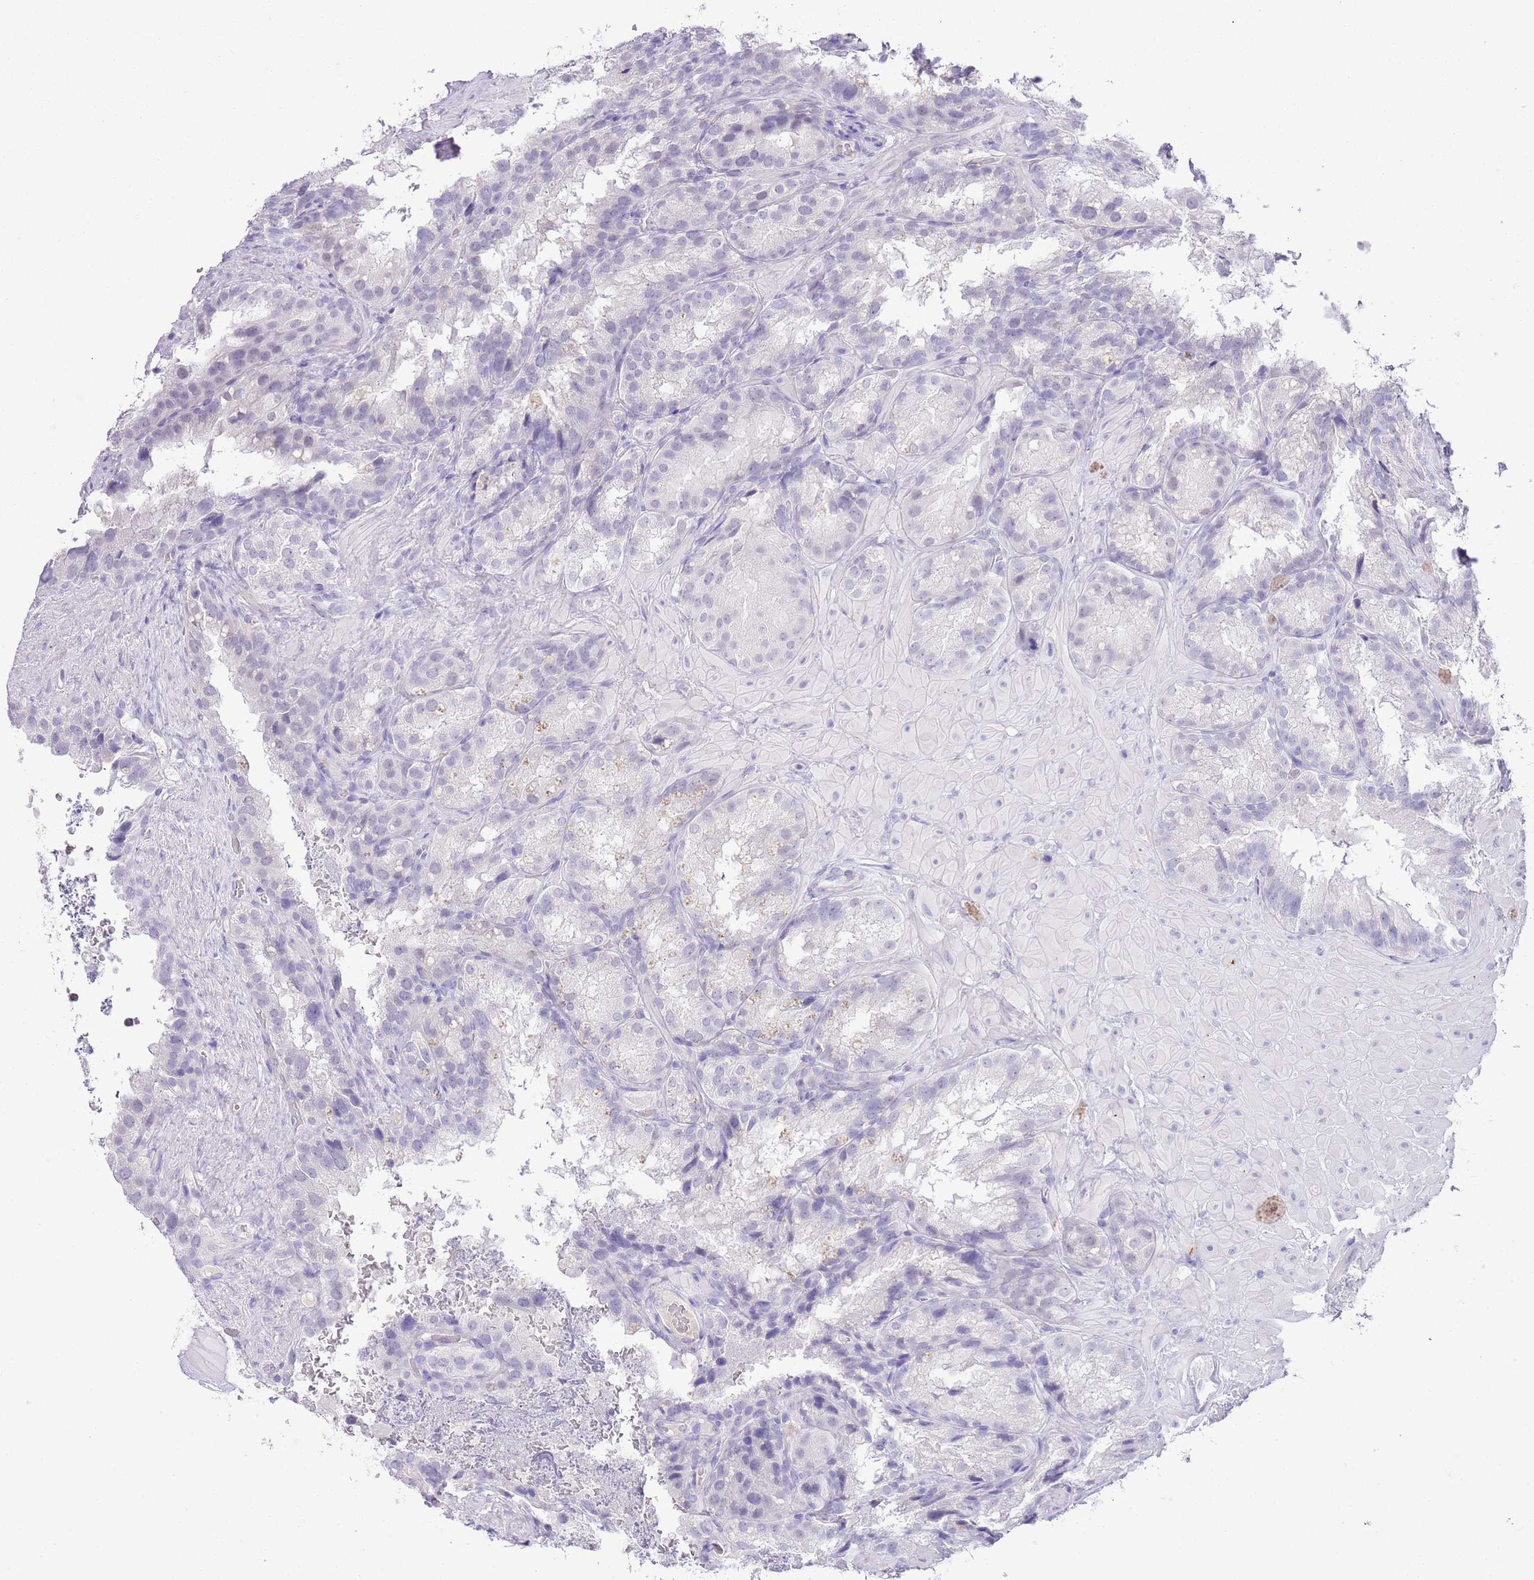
{"staining": {"intensity": "negative", "quantity": "none", "location": "none"}, "tissue": "seminal vesicle", "cell_type": "Glandular cells", "image_type": "normal", "snomed": [{"axis": "morphology", "description": "Normal tissue, NOS"}, {"axis": "topography", "description": "Seminal veicle"}], "caption": "Immunohistochemistry of normal seminal vesicle demonstrates no staining in glandular cells.", "gene": "MIDN", "patient": {"sex": "male", "age": 58}}